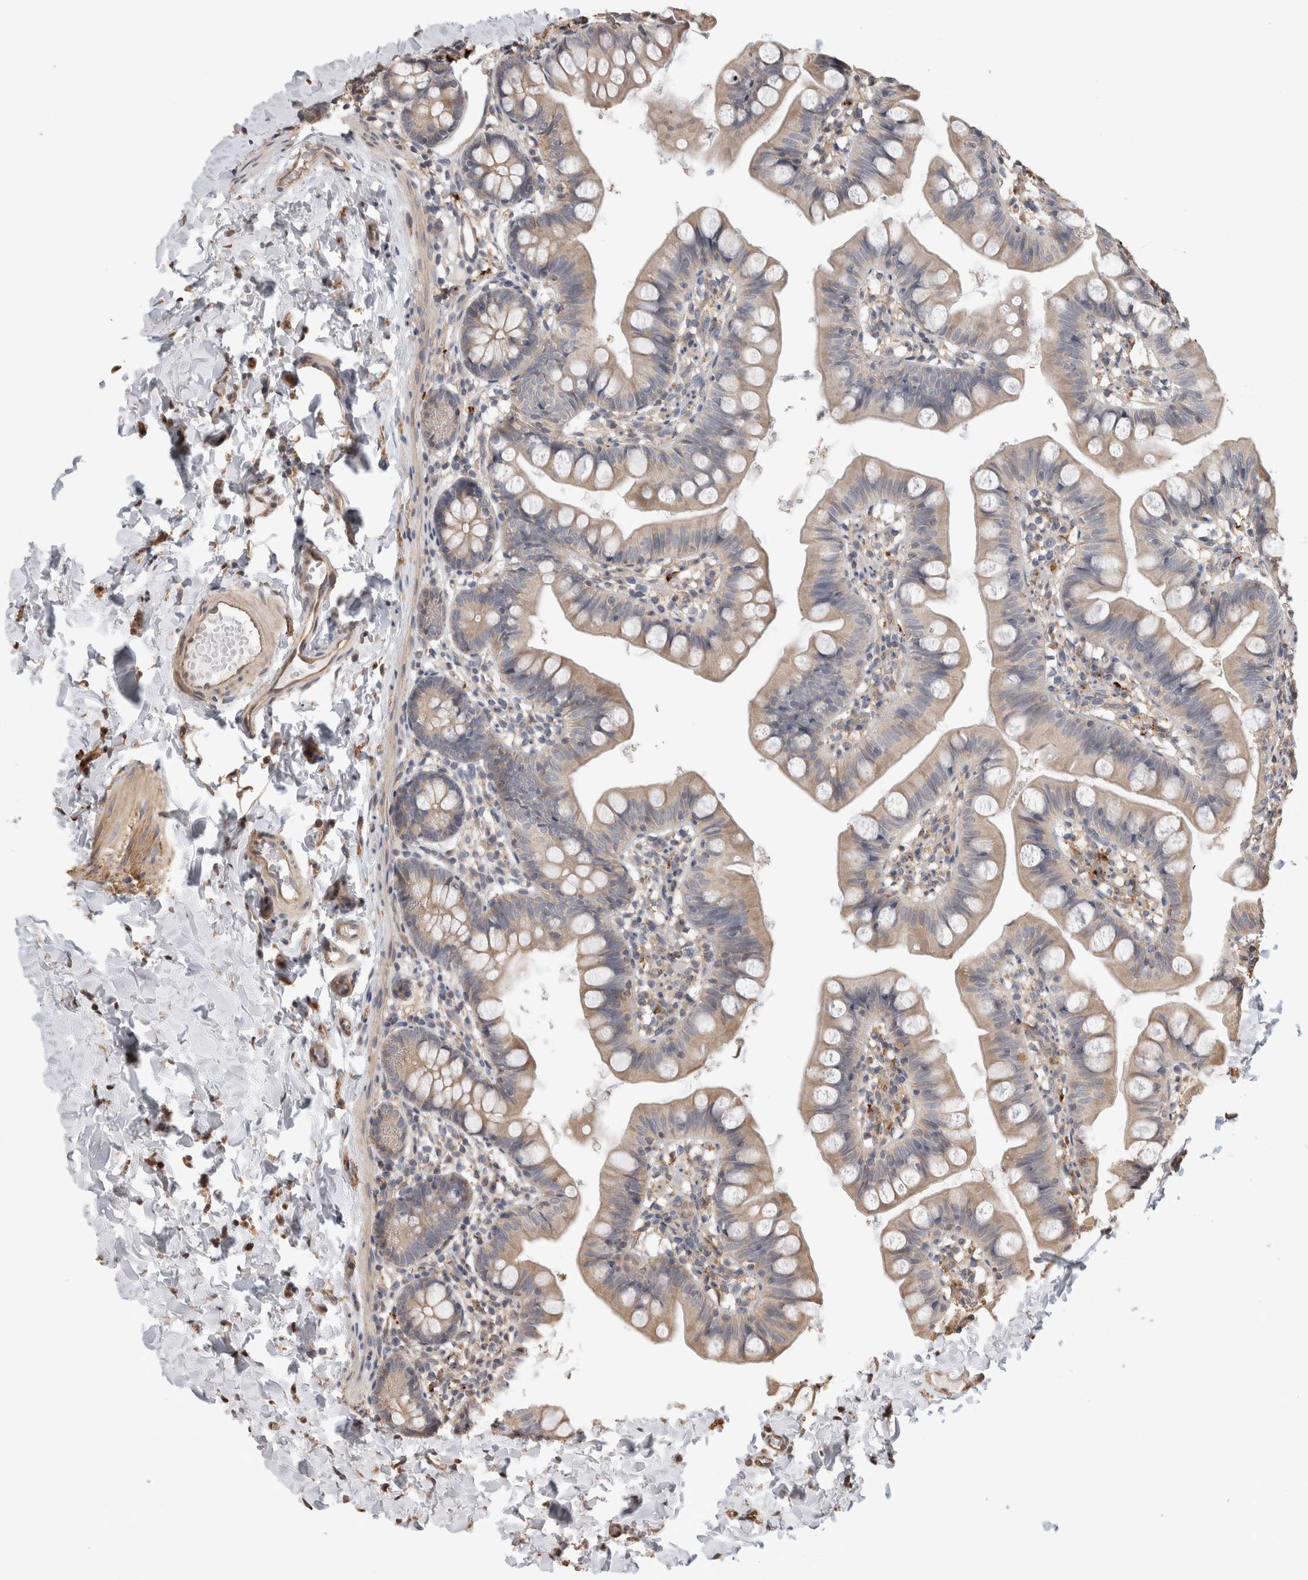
{"staining": {"intensity": "weak", "quantity": ">75%", "location": "cytoplasmic/membranous"}, "tissue": "small intestine", "cell_type": "Glandular cells", "image_type": "normal", "snomed": [{"axis": "morphology", "description": "Normal tissue, NOS"}, {"axis": "topography", "description": "Small intestine"}], "caption": "IHC histopathology image of unremarkable small intestine: human small intestine stained using immunohistochemistry demonstrates low levels of weak protein expression localized specifically in the cytoplasmic/membranous of glandular cells, appearing as a cytoplasmic/membranous brown color.", "gene": "CLIP1", "patient": {"sex": "male", "age": 7}}